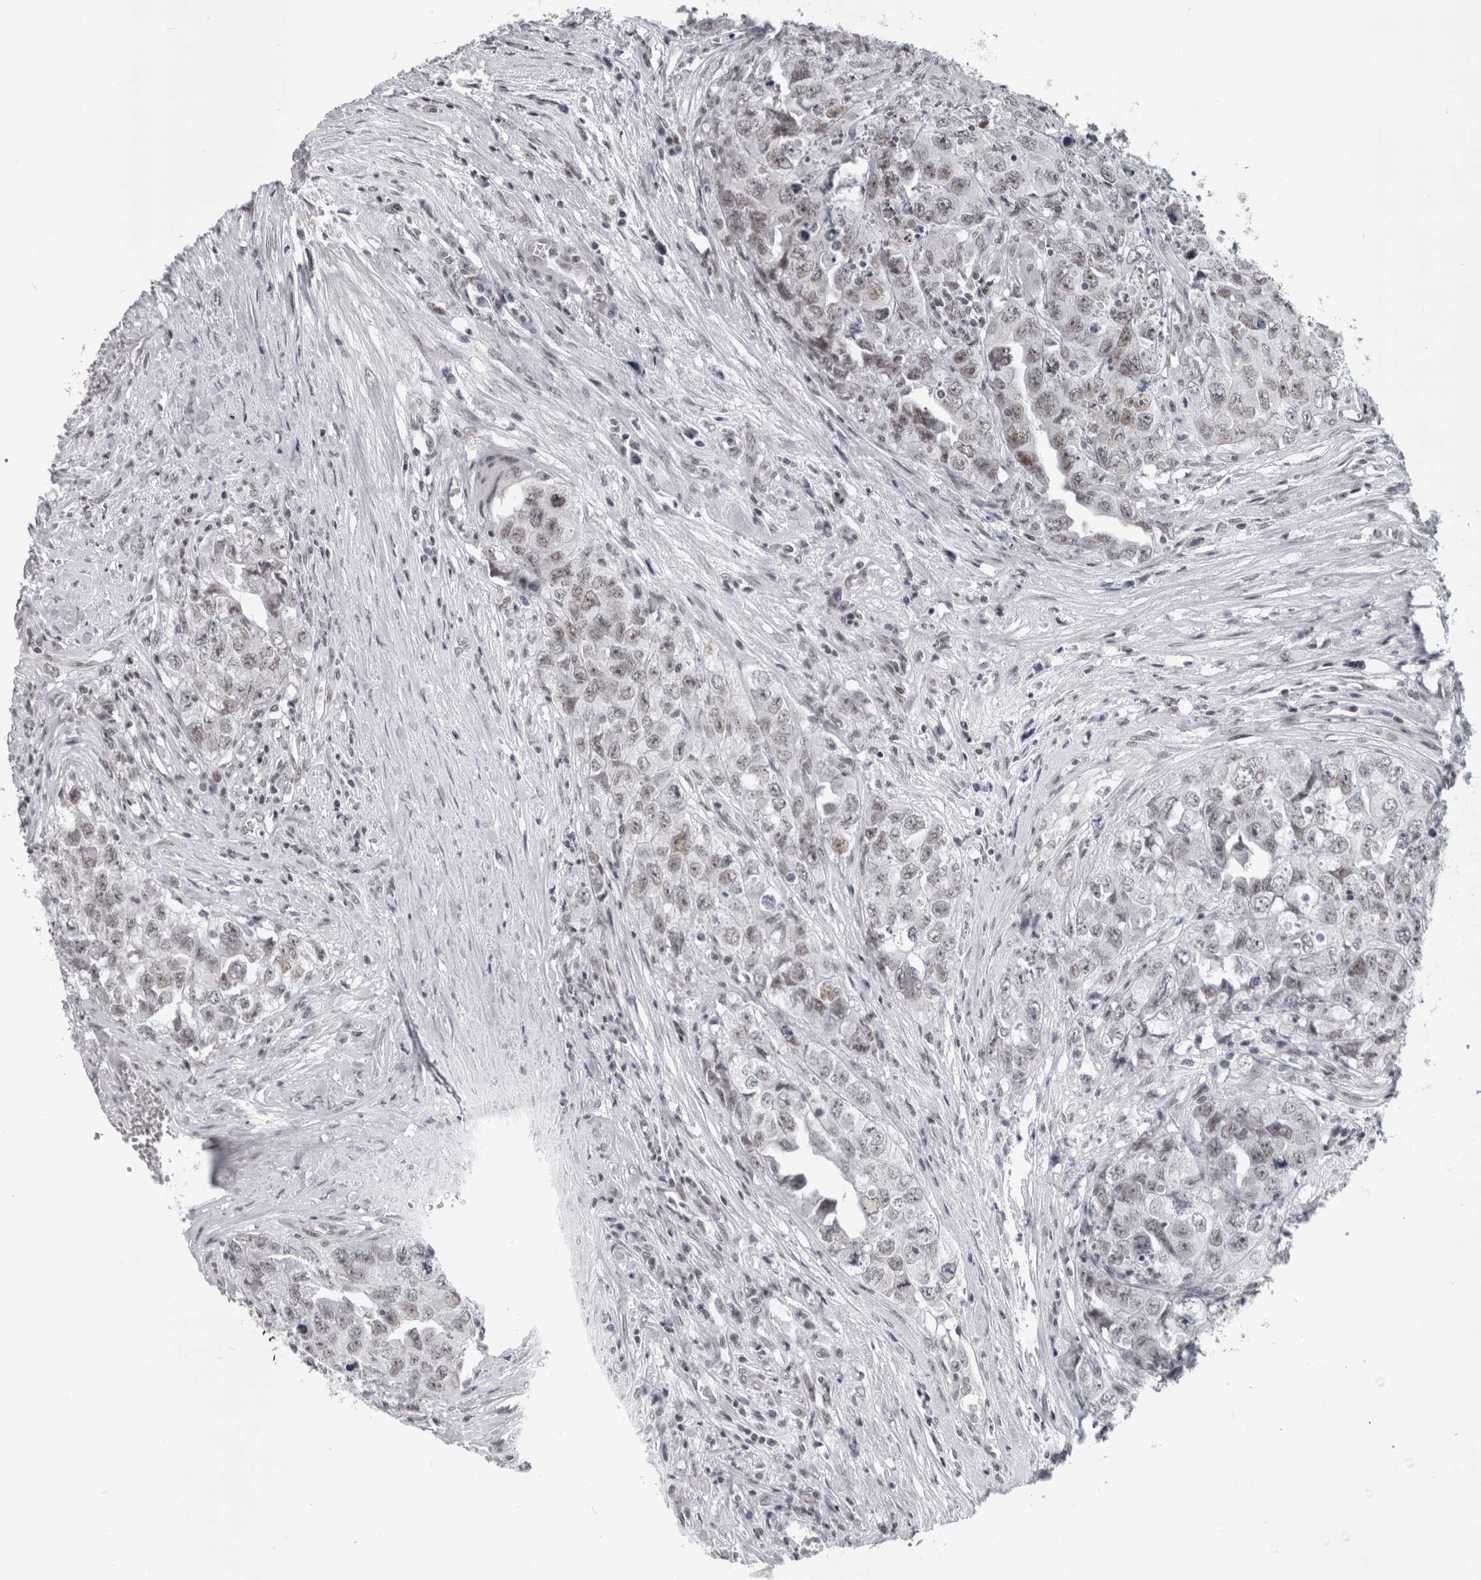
{"staining": {"intensity": "weak", "quantity": ">75%", "location": "nuclear"}, "tissue": "testis cancer", "cell_type": "Tumor cells", "image_type": "cancer", "snomed": [{"axis": "morphology", "description": "Seminoma, NOS"}, {"axis": "morphology", "description": "Carcinoma, Embryonal, NOS"}, {"axis": "topography", "description": "Testis"}], "caption": "There is low levels of weak nuclear expression in tumor cells of embryonal carcinoma (testis), as demonstrated by immunohistochemical staining (brown color).", "gene": "ARID4B", "patient": {"sex": "male", "age": 43}}